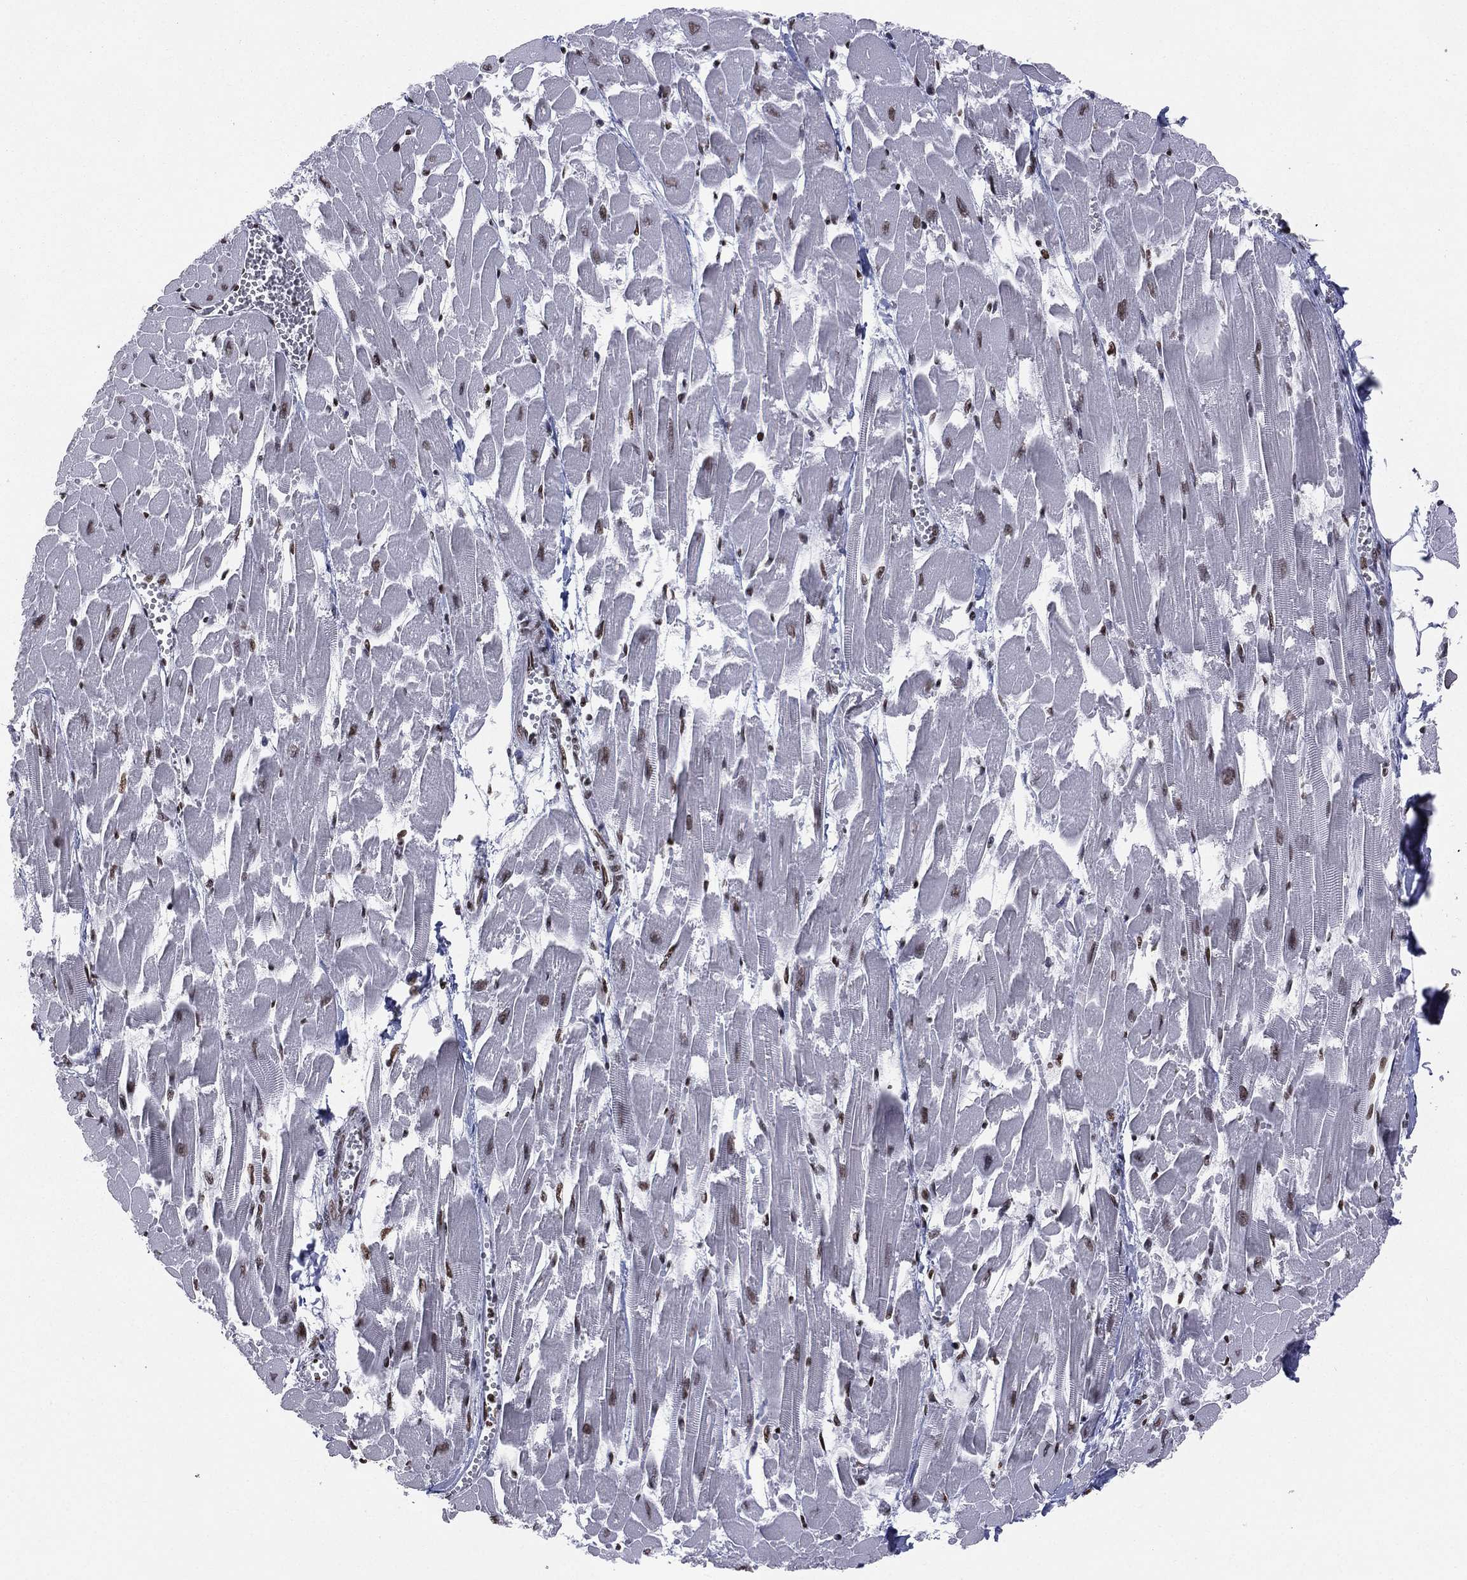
{"staining": {"intensity": "moderate", "quantity": ">75%", "location": "nuclear"}, "tissue": "heart muscle", "cell_type": "Cardiomyocytes", "image_type": "normal", "snomed": [{"axis": "morphology", "description": "Normal tissue, NOS"}, {"axis": "topography", "description": "Heart"}], "caption": "This is a photomicrograph of immunohistochemistry (IHC) staining of normal heart muscle, which shows moderate staining in the nuclear of cardiomyocytes.", "gene": "RFX7", "patient": {"sex": "female", "age": 52}}